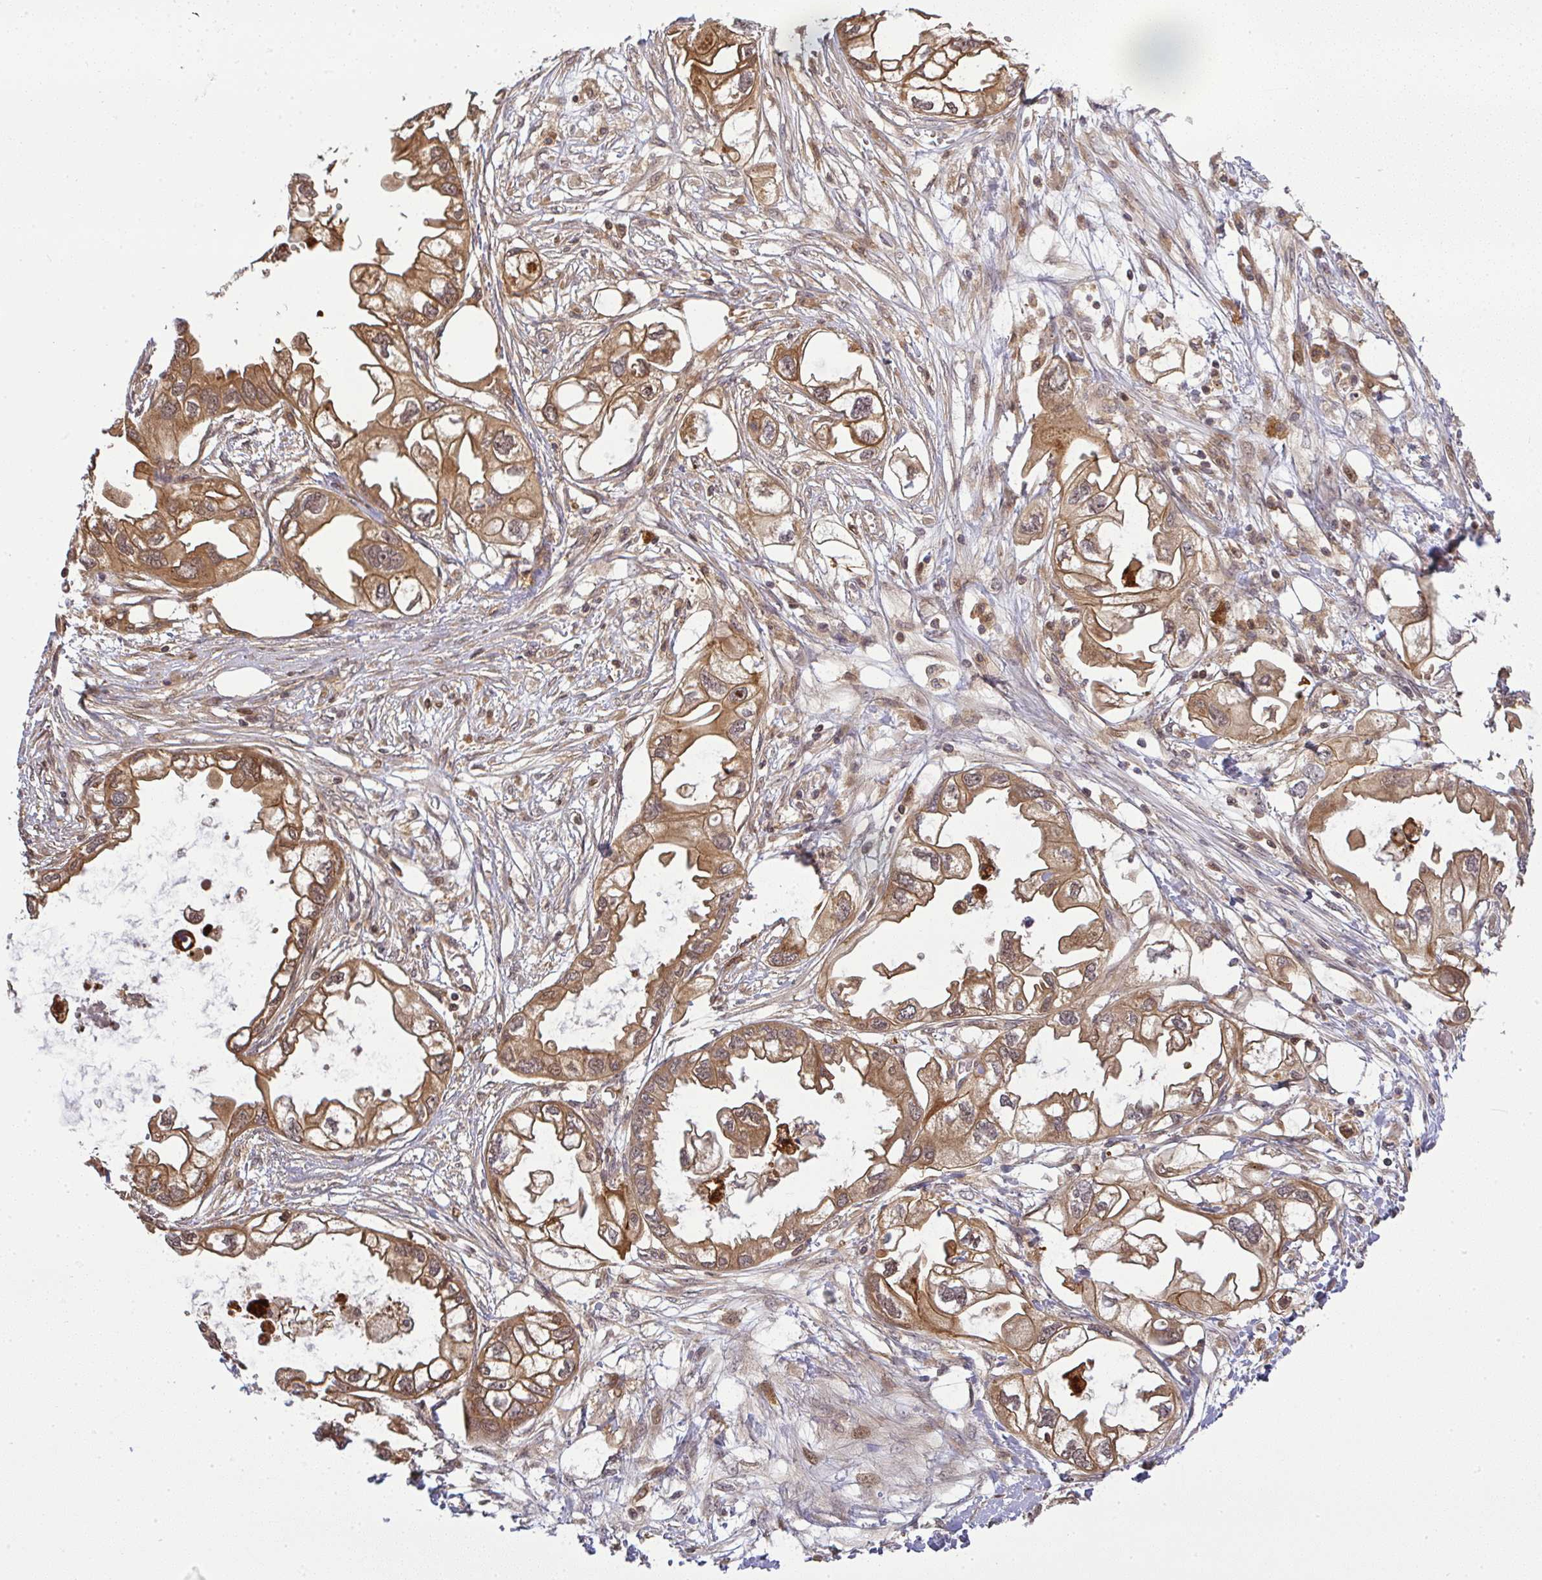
{"staining": {"intensity": "moderate", "quantity": ">75%", "location": "cytoplasmic/membranous"}, "tissue": "endometrial cancer", "cell_type": "Tumor cells", "image_type": "cancer", "snomed": [{"axis": "morphology", "description": "Adenocarcinoma, NOS"}, {"axis": "morphology", "description": "Adenocarcinoma, metastatic, NOS"}, {"axis": "topography", "description": "Adipose tissue"}, {"axis": "topography", "description": "Endometrium"}], "caption": "Protein staining demonstrates moderate cytoplasmic/membranous positivity in approximately >75% of tumor cells in endometrial cancer (adenocarcinoma).", "gene": "FAM153A", "patient": {"sex": "female", "age": 67}}